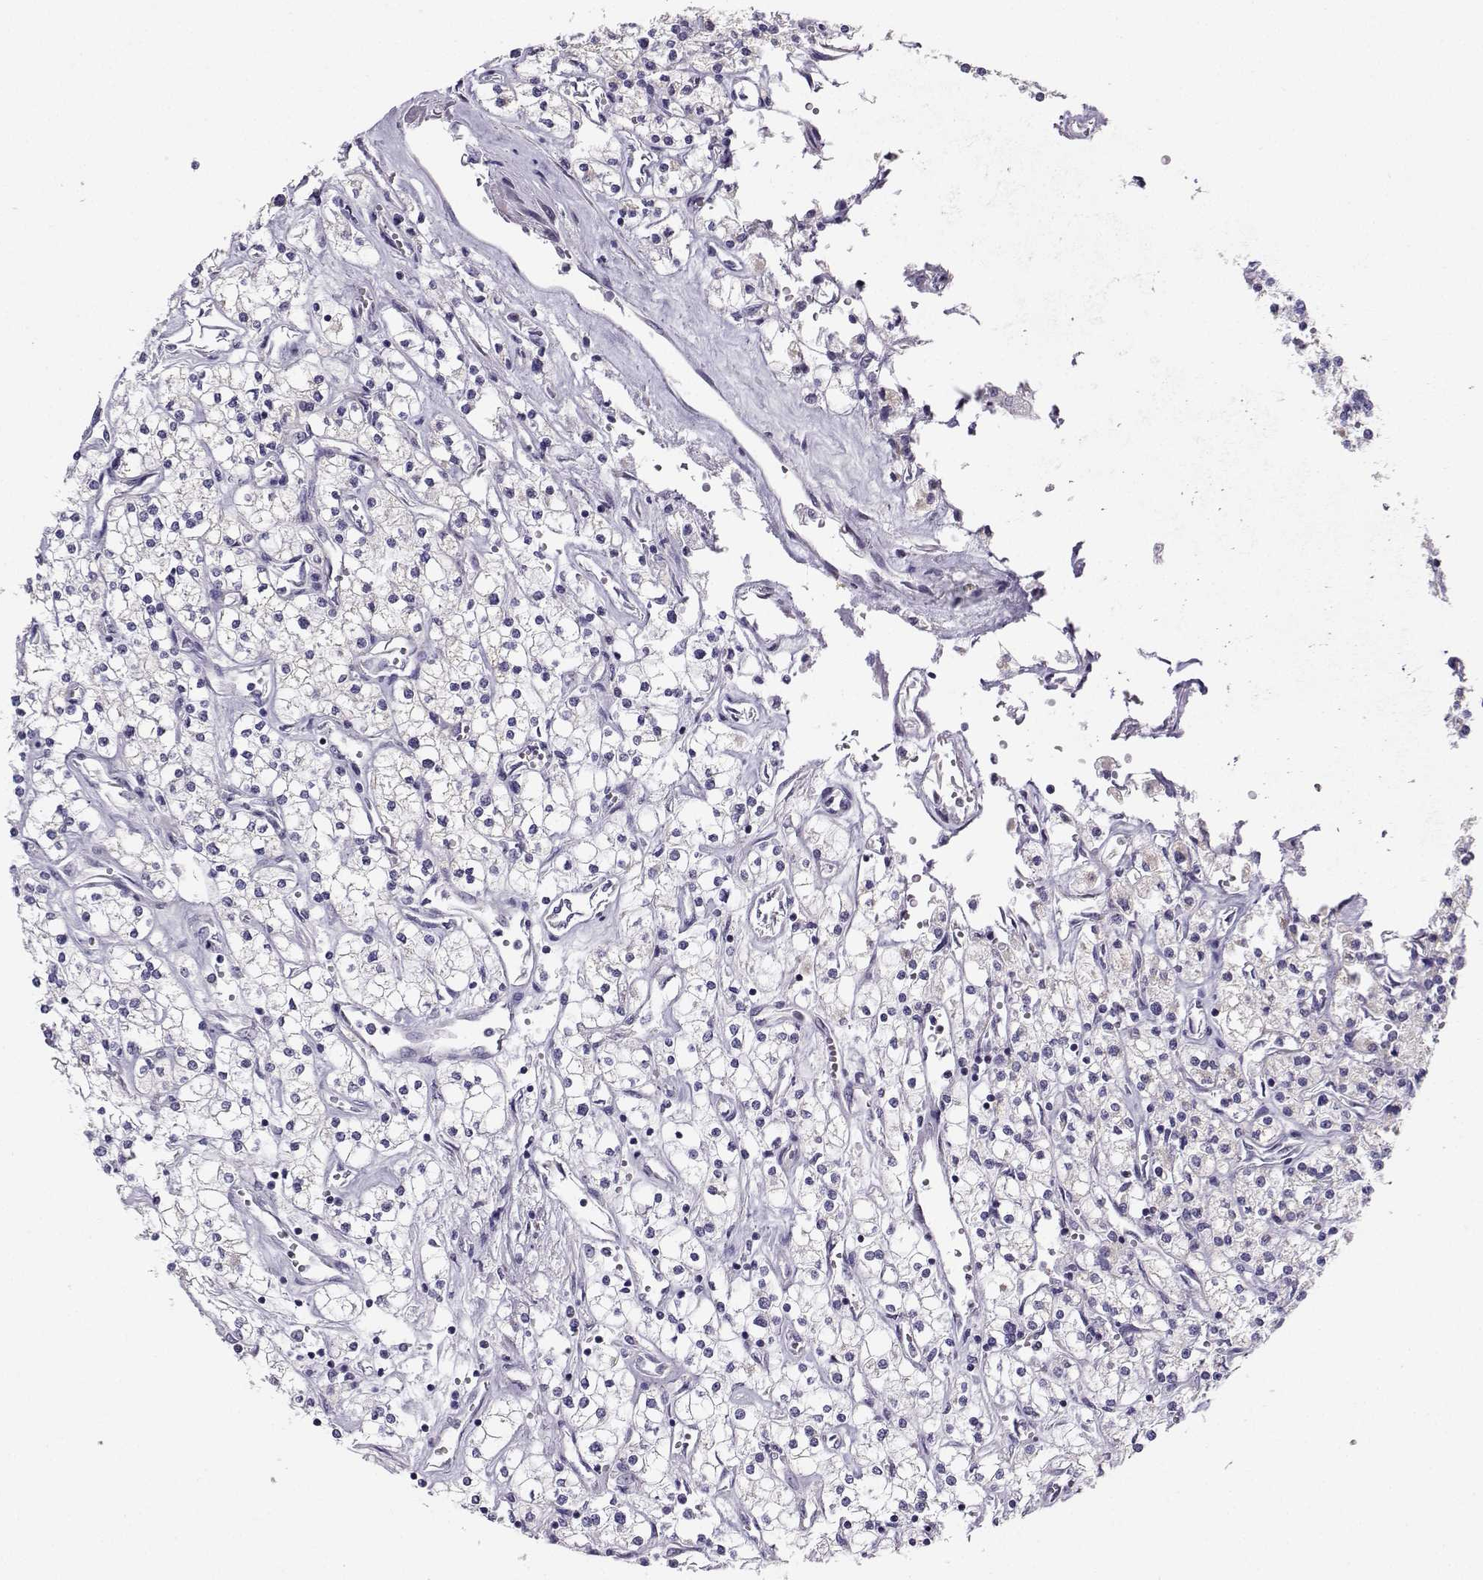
{"staining": {"intensity": "negative", "quantity": "none", "location": "none"}, "tissue": "renal cancer", "cell_type": "Tumor cells", "image_type": "cancer", "snomed": [{"axis": "morphology", "description": "Adenocarcinoma, NOS"}, {"axis": "topography", "description": "Kidney"}], "caption": "The immunohistochemistry histopathology image has no significant staining in tumor cells of adenocarcinoma (renal) tissue. (Immunohistochemistry, brightfield microscopy, high magnification).", "gene": "AVP", "patient": {"sex": "male", "age": 80}}